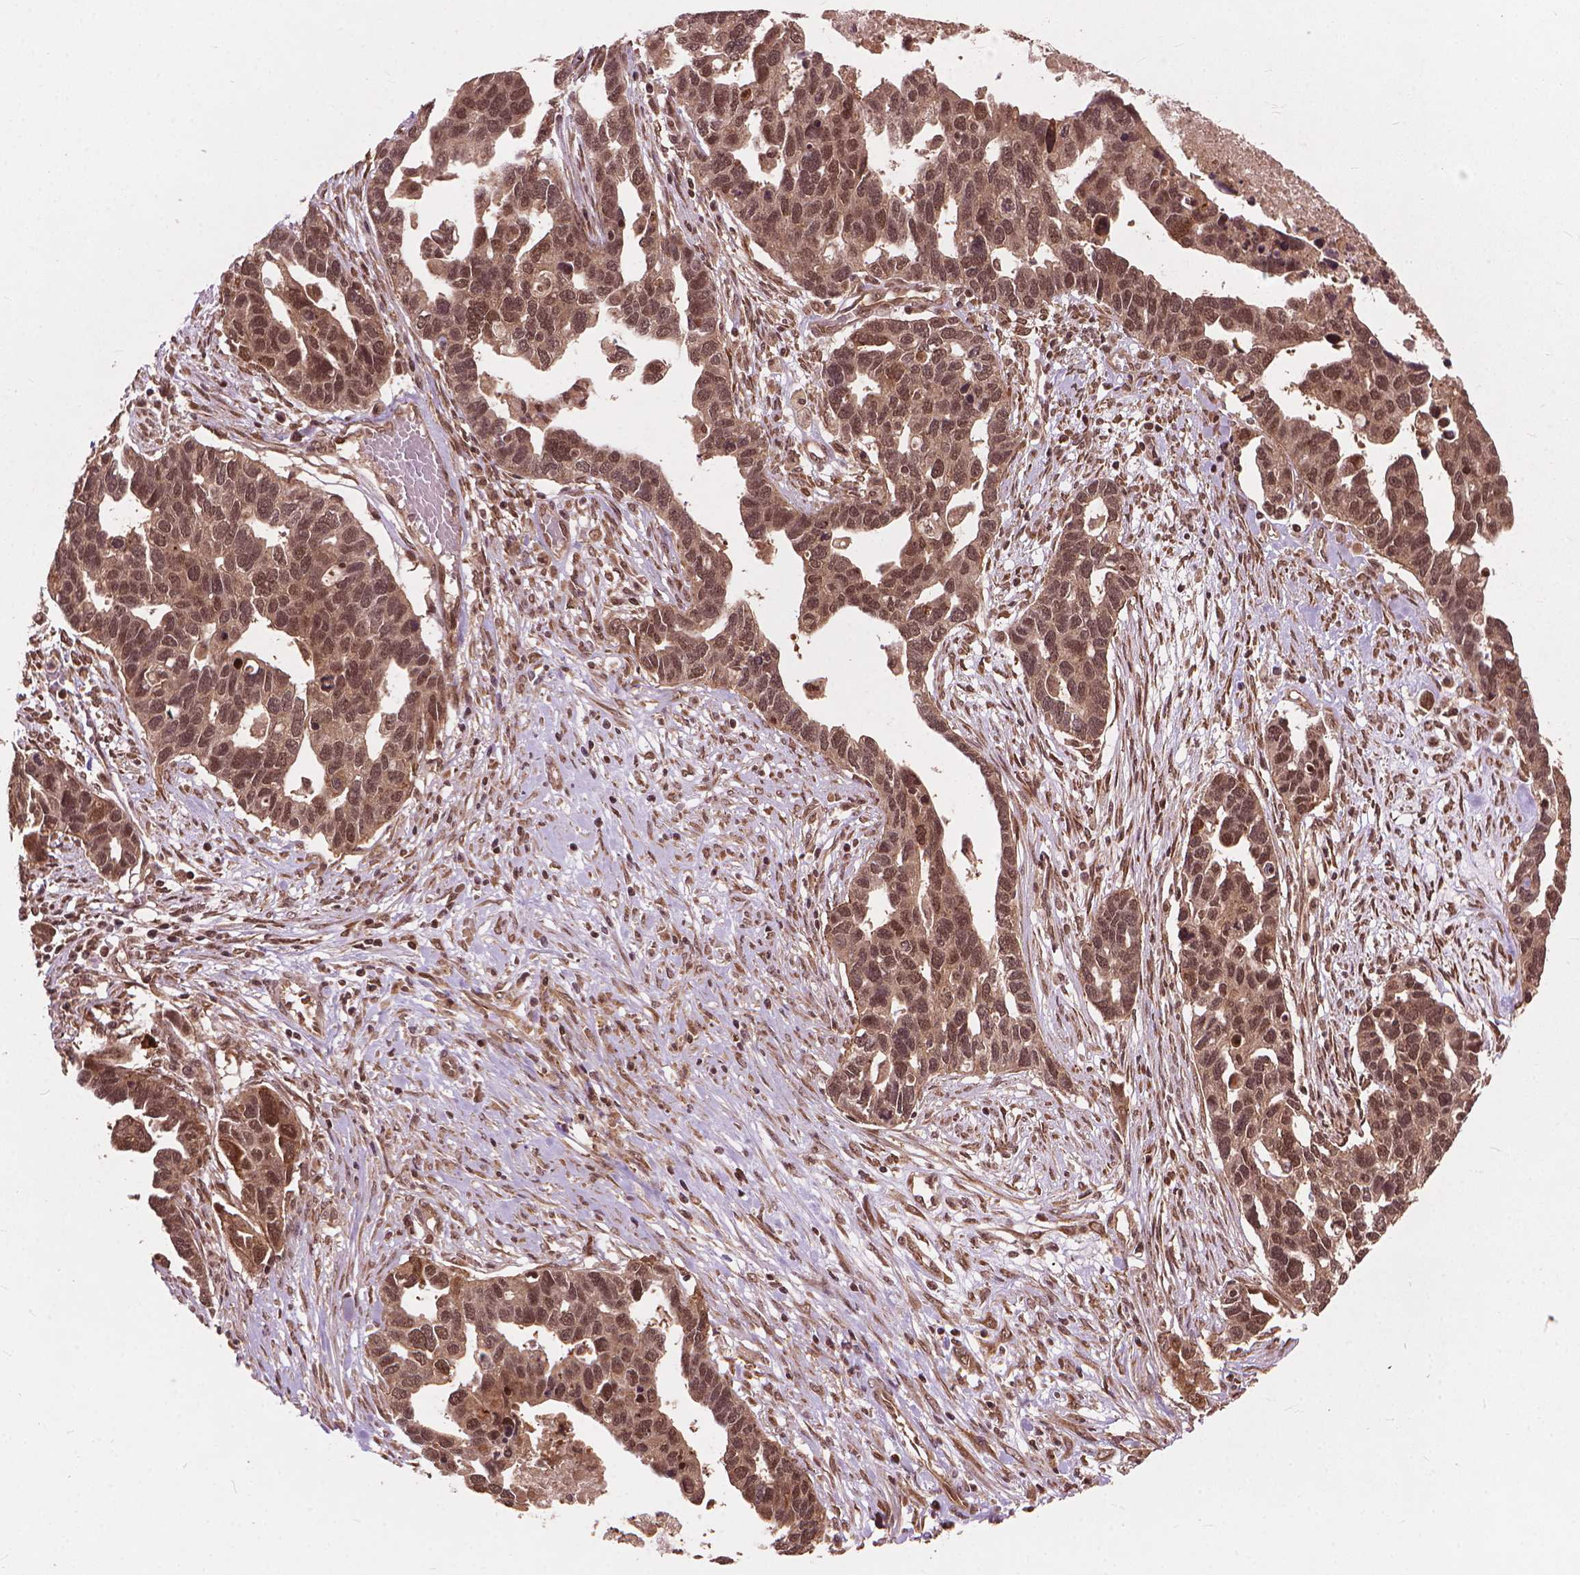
{"staining": {"intensity": "moderate", "quantity": ">75%", "location": "cytoplasmic/membranous,nuclear"}, "tissue": "ovarian cancer", "cell_type": "Tumor cells", "image_type": "cancer", "snomed": [{"axis": "morphology", "description": "Cystadenocarcinoma, serous, NOS"}, {"axis": "topography", "description": "Ovary"}], "caption": "The histopathology image shows immunohistochemical staining of serous cystadenocarcinoma (ovarian). There is moderate cytoplasmic/membranous and nuclear staining is present in about >75% of tumor cells.", "gene": "SSU72", "patient": {"sex": "female", "age": 54}}